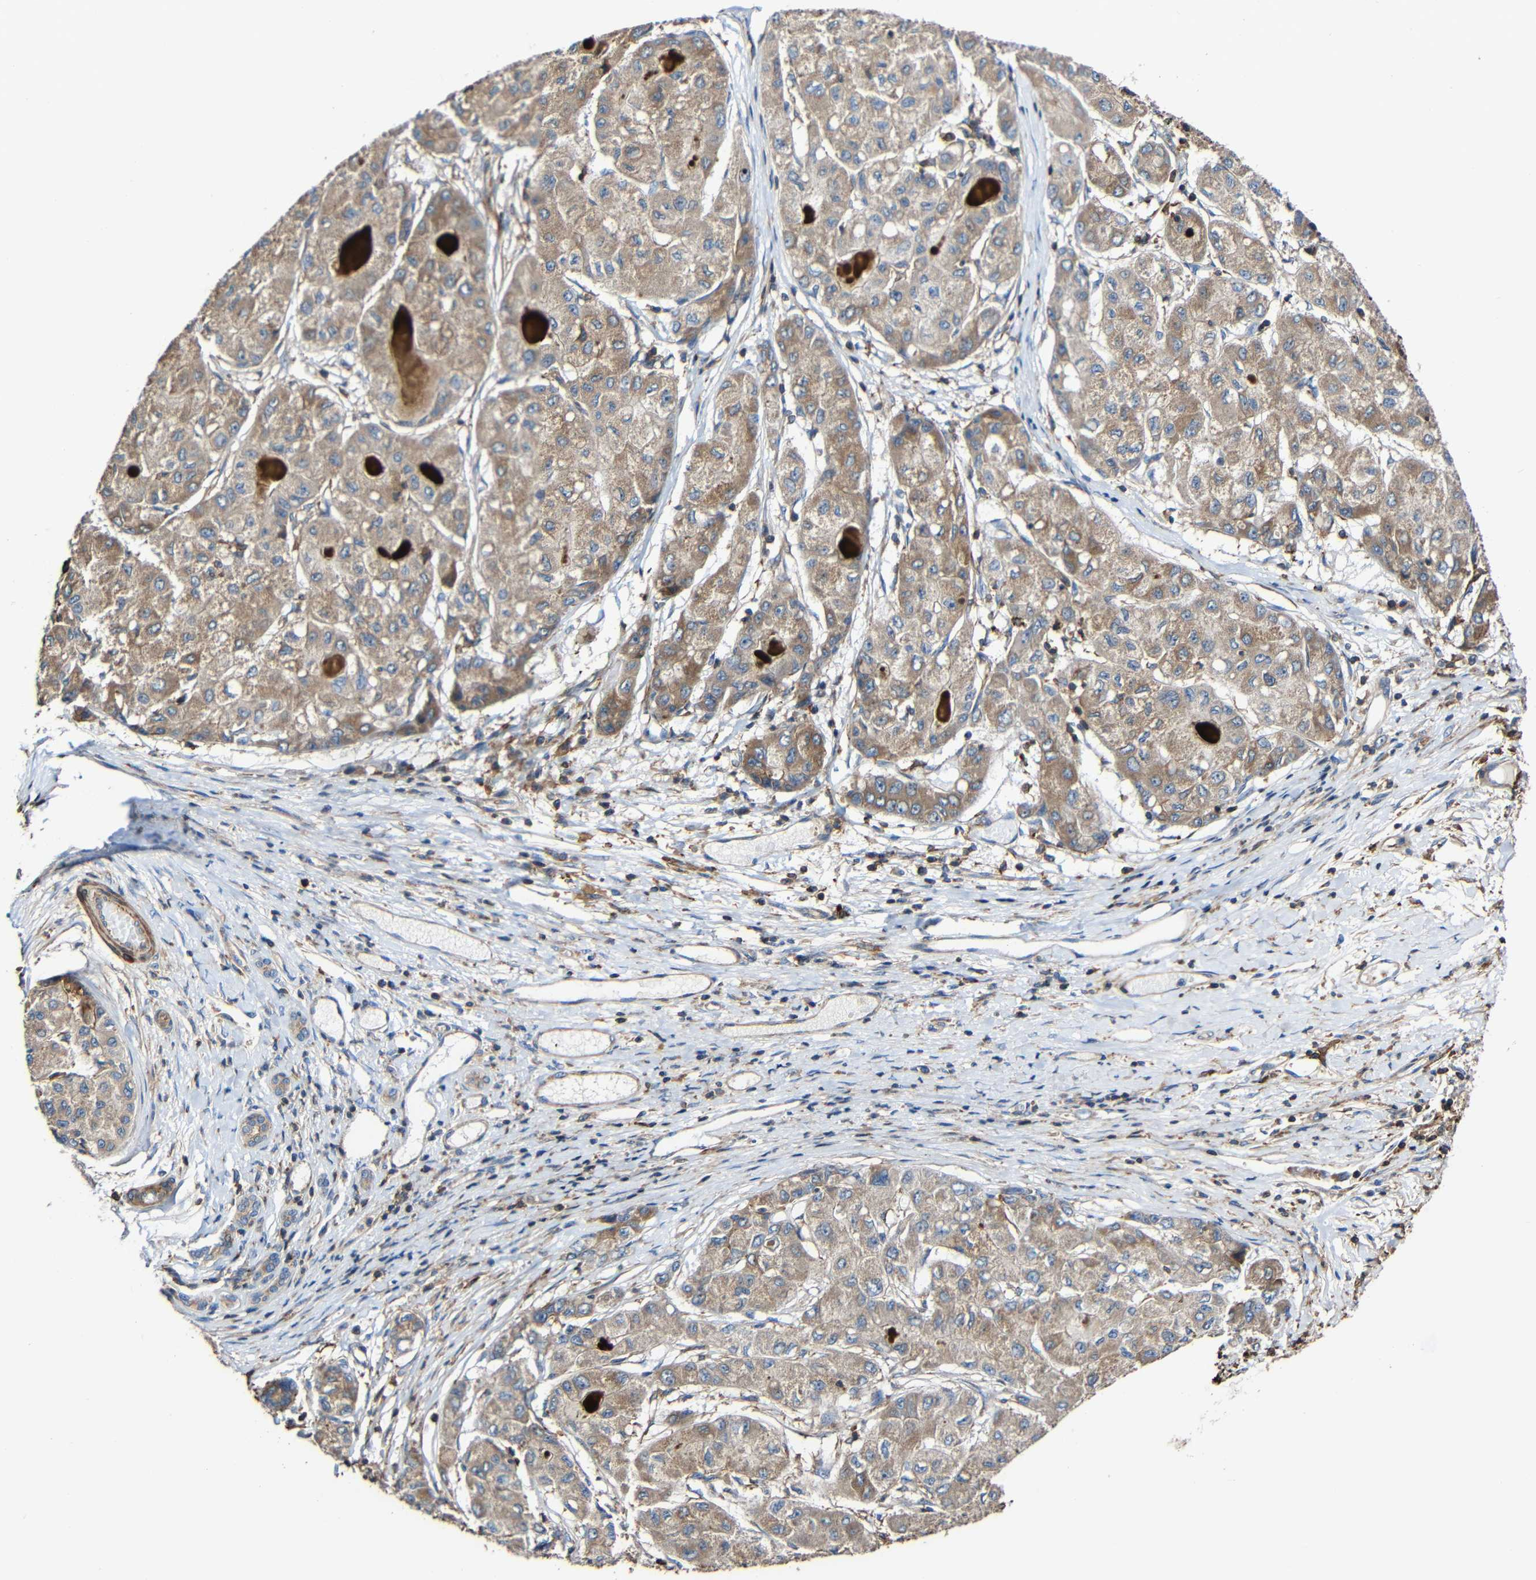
{"staining": {"intensity": "weak", "quantity": ">75%", "location": "cytoplasmic/membranous"}, "tissue": "liver cancer", "cell_type": "Tumor cells", "image_type": "cancer", "snomed": [{"axis": "morphology", "description": "Carcinoma, Hepatocellular, NOS"}, {"axis": "topography", "description": "Liver"}], "caption": "Approximately >75% of tumor cells in liver cancer display weak cytoplasmic/membranous protein positivity as visualized by brown immunohistochemical staining.", "gene": "RHOT2", "patient": {"sex": "male", "age": 80}}